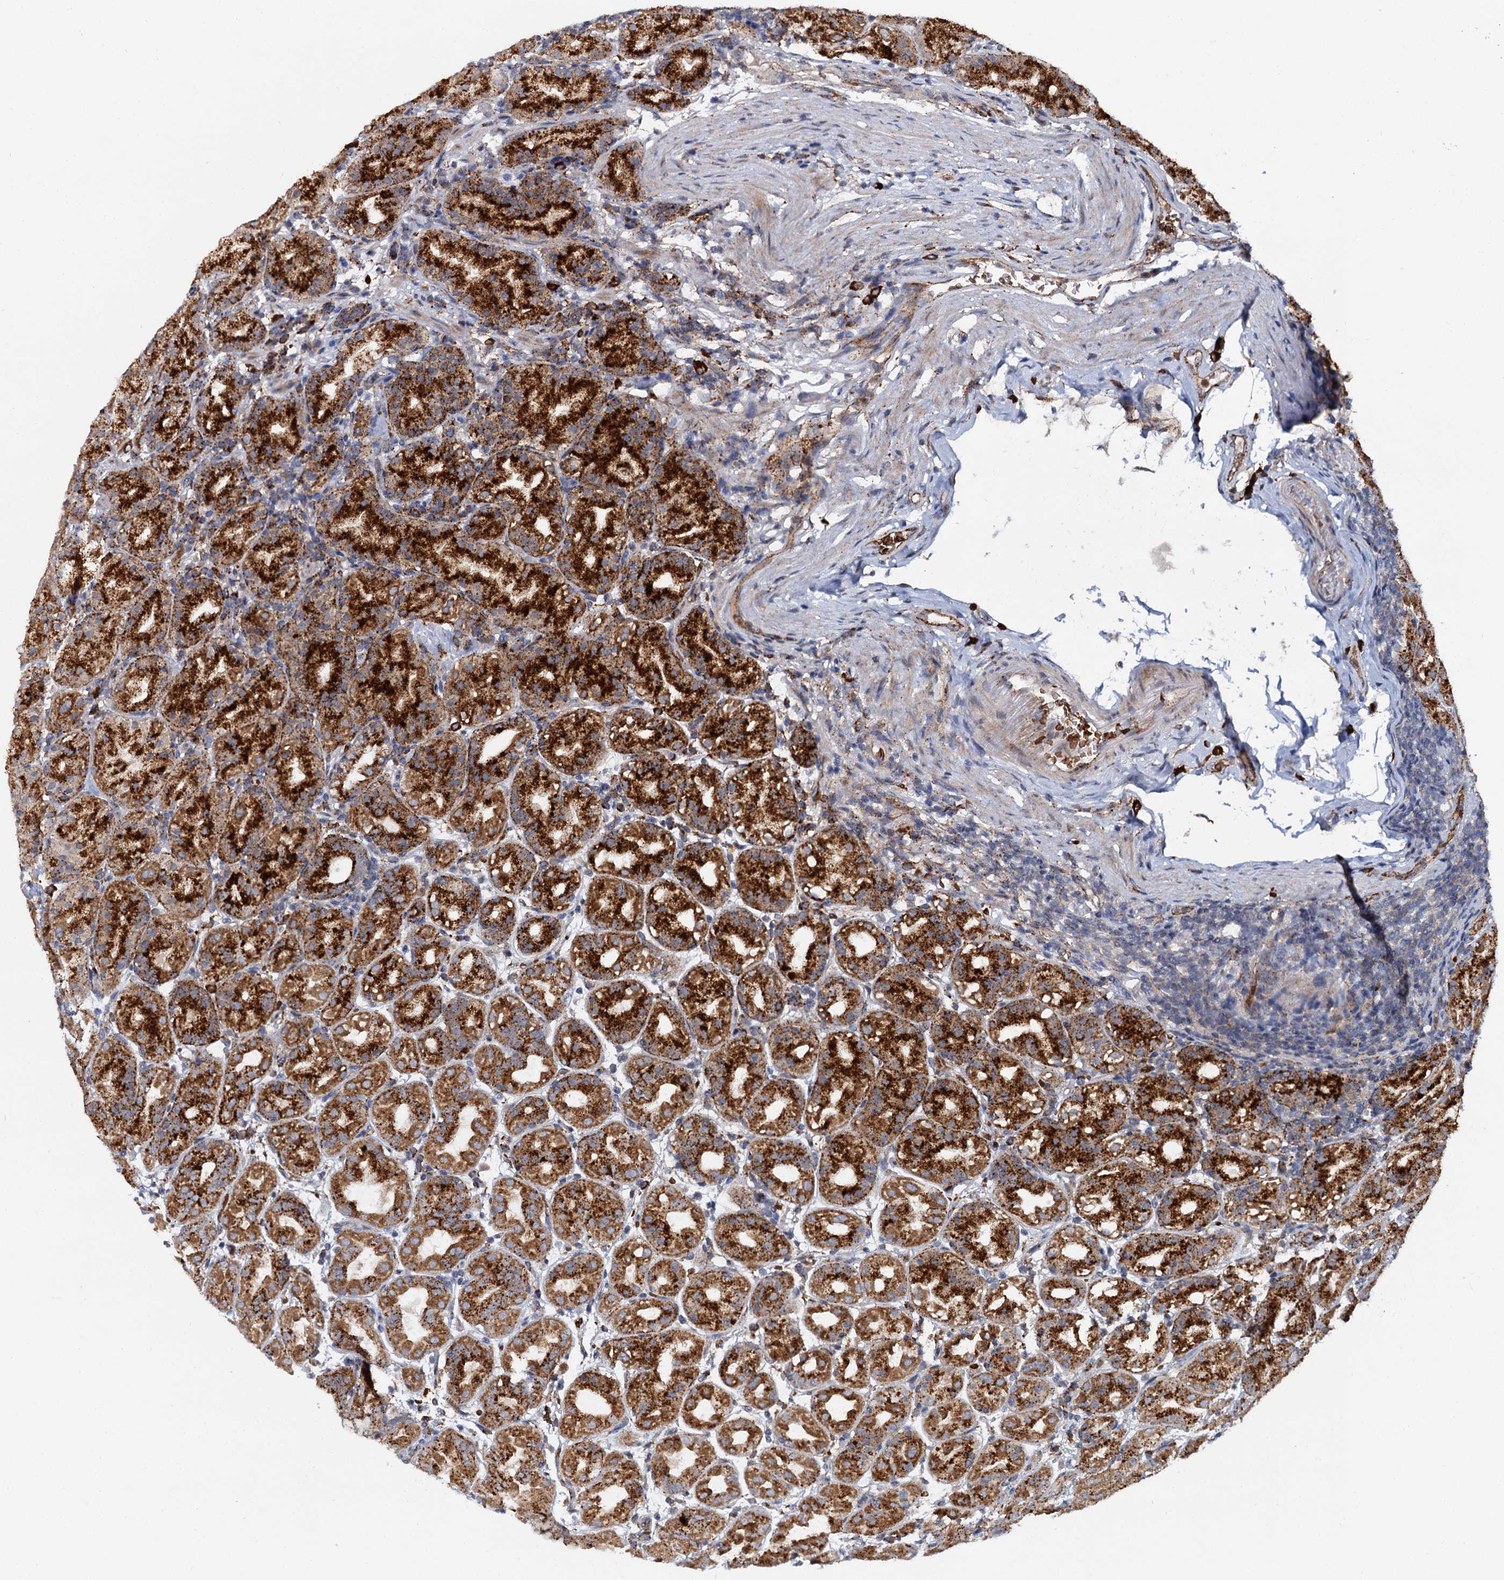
{"staining": {"intensity": "strong", "quantity": ">75%", "location": "cytoplasmic/membranous"}, "tissue": "stomach", "cell_type": "Glandular cells", "image_type": "normal", "snomed": [{"axis": "morphology", "description": "Normal tissue, NOS"}, {"axis": "topography", "description": "Stomach"}], "caption": "About >75% of glandular cells in benign stomach reveal strong cytoplasmic/membranous protein staining as visualized by brown immunohistochemical staining.", "gene": "GBA1", "patient": {"sex": "female", "age": 79}}